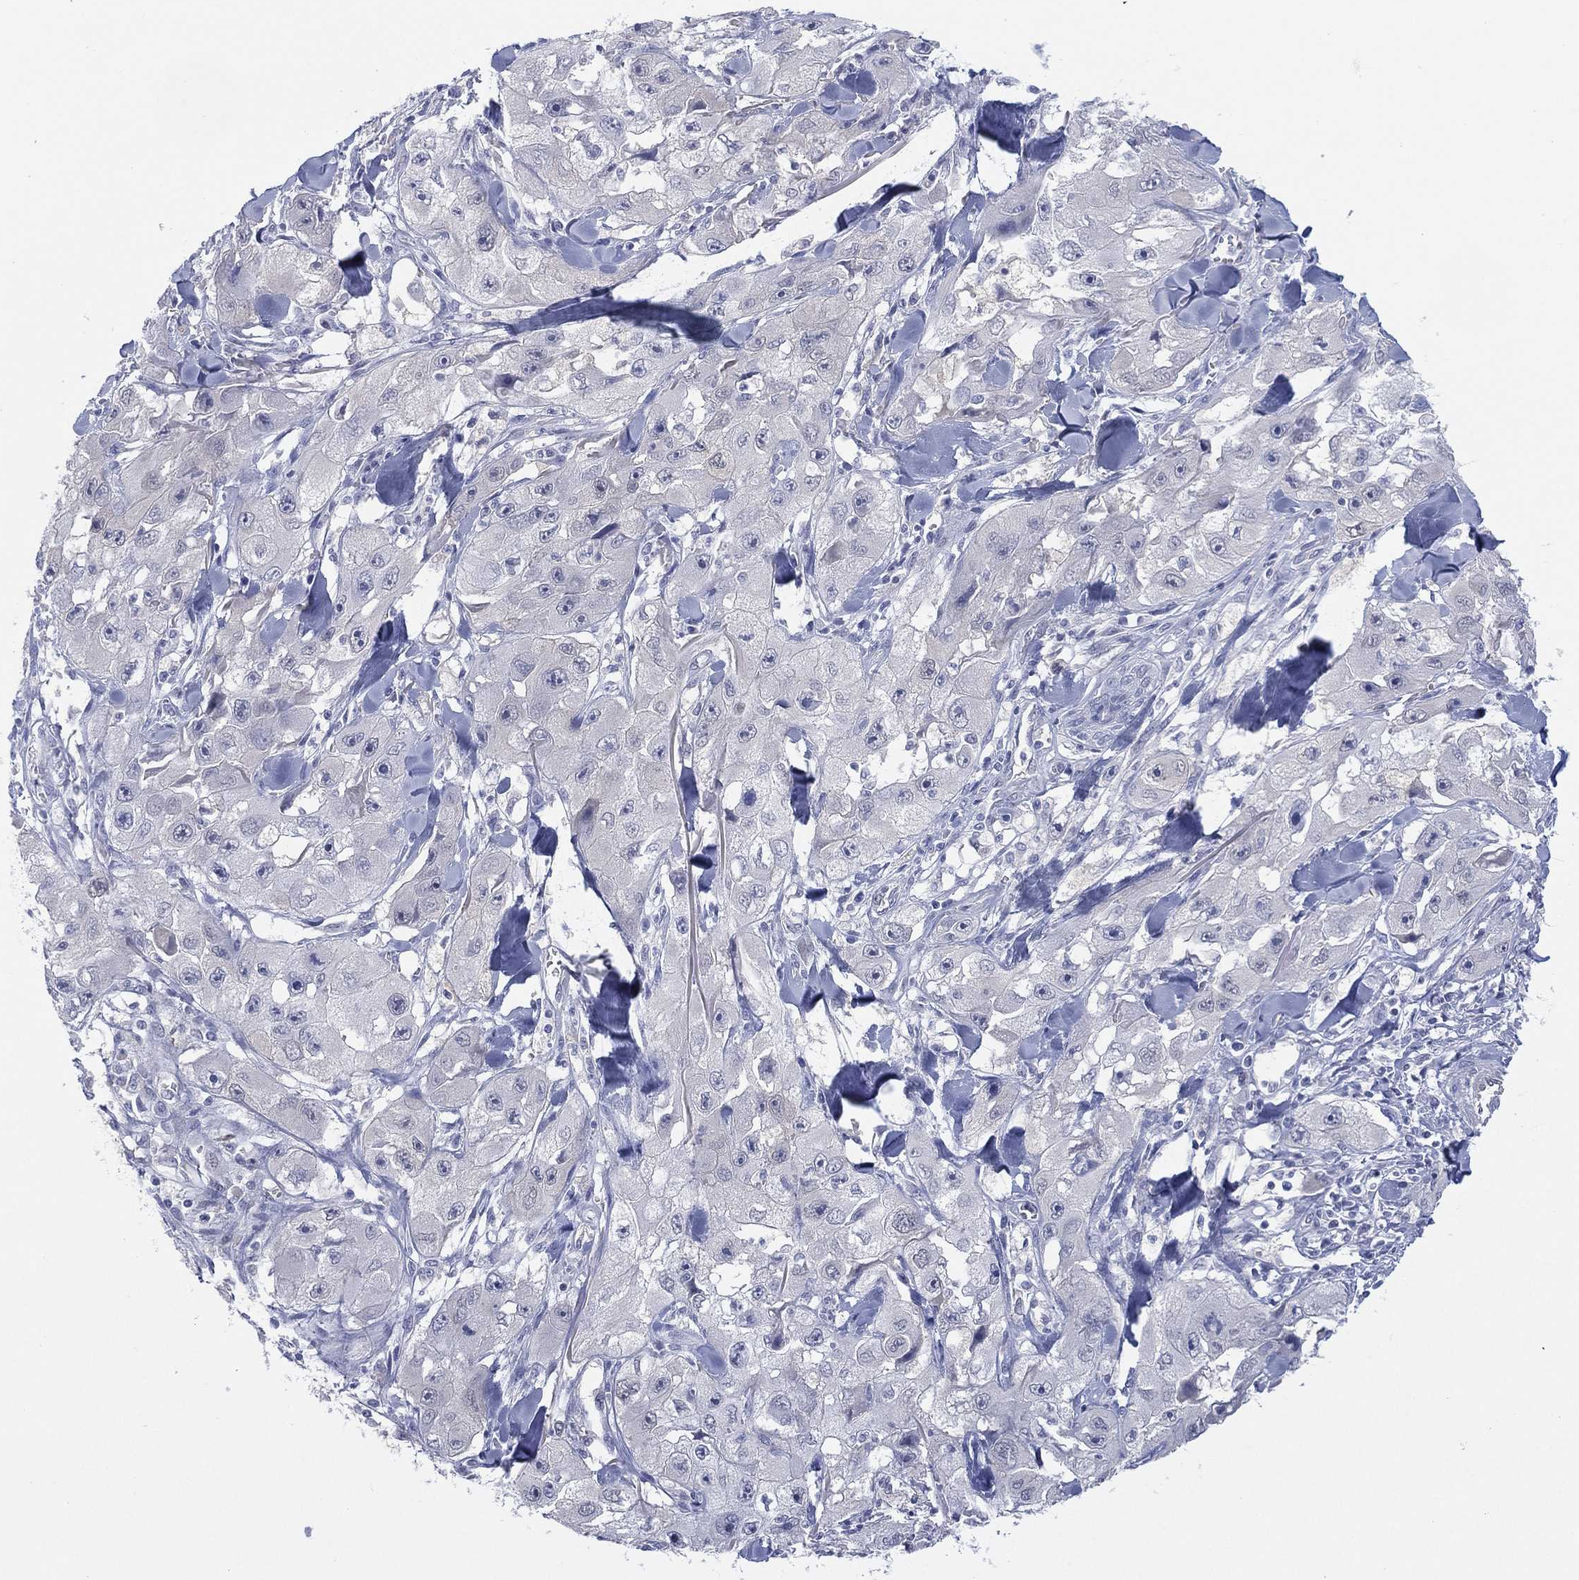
{"staining": {"intensity": "negative", "quantity": "none", "location": "none"}, "tissue": "skin cancer", "cell_type": "Tumor cells", "image_type": "cancer", "snomed": [{"axis": "morphology", "description": "Squamous cell carcinoma, NOS"}, {"axis": "topography", "description": "Skin"}, {"axis": "topography", "description": "Subcutis"}], "caption": "Histopathology image shows no significant protein staining in tumor cells of skin cancer (squamous cell carcinoma).", "gene": "DDAH1", "patient": {"sex": "male", "age": 73}}